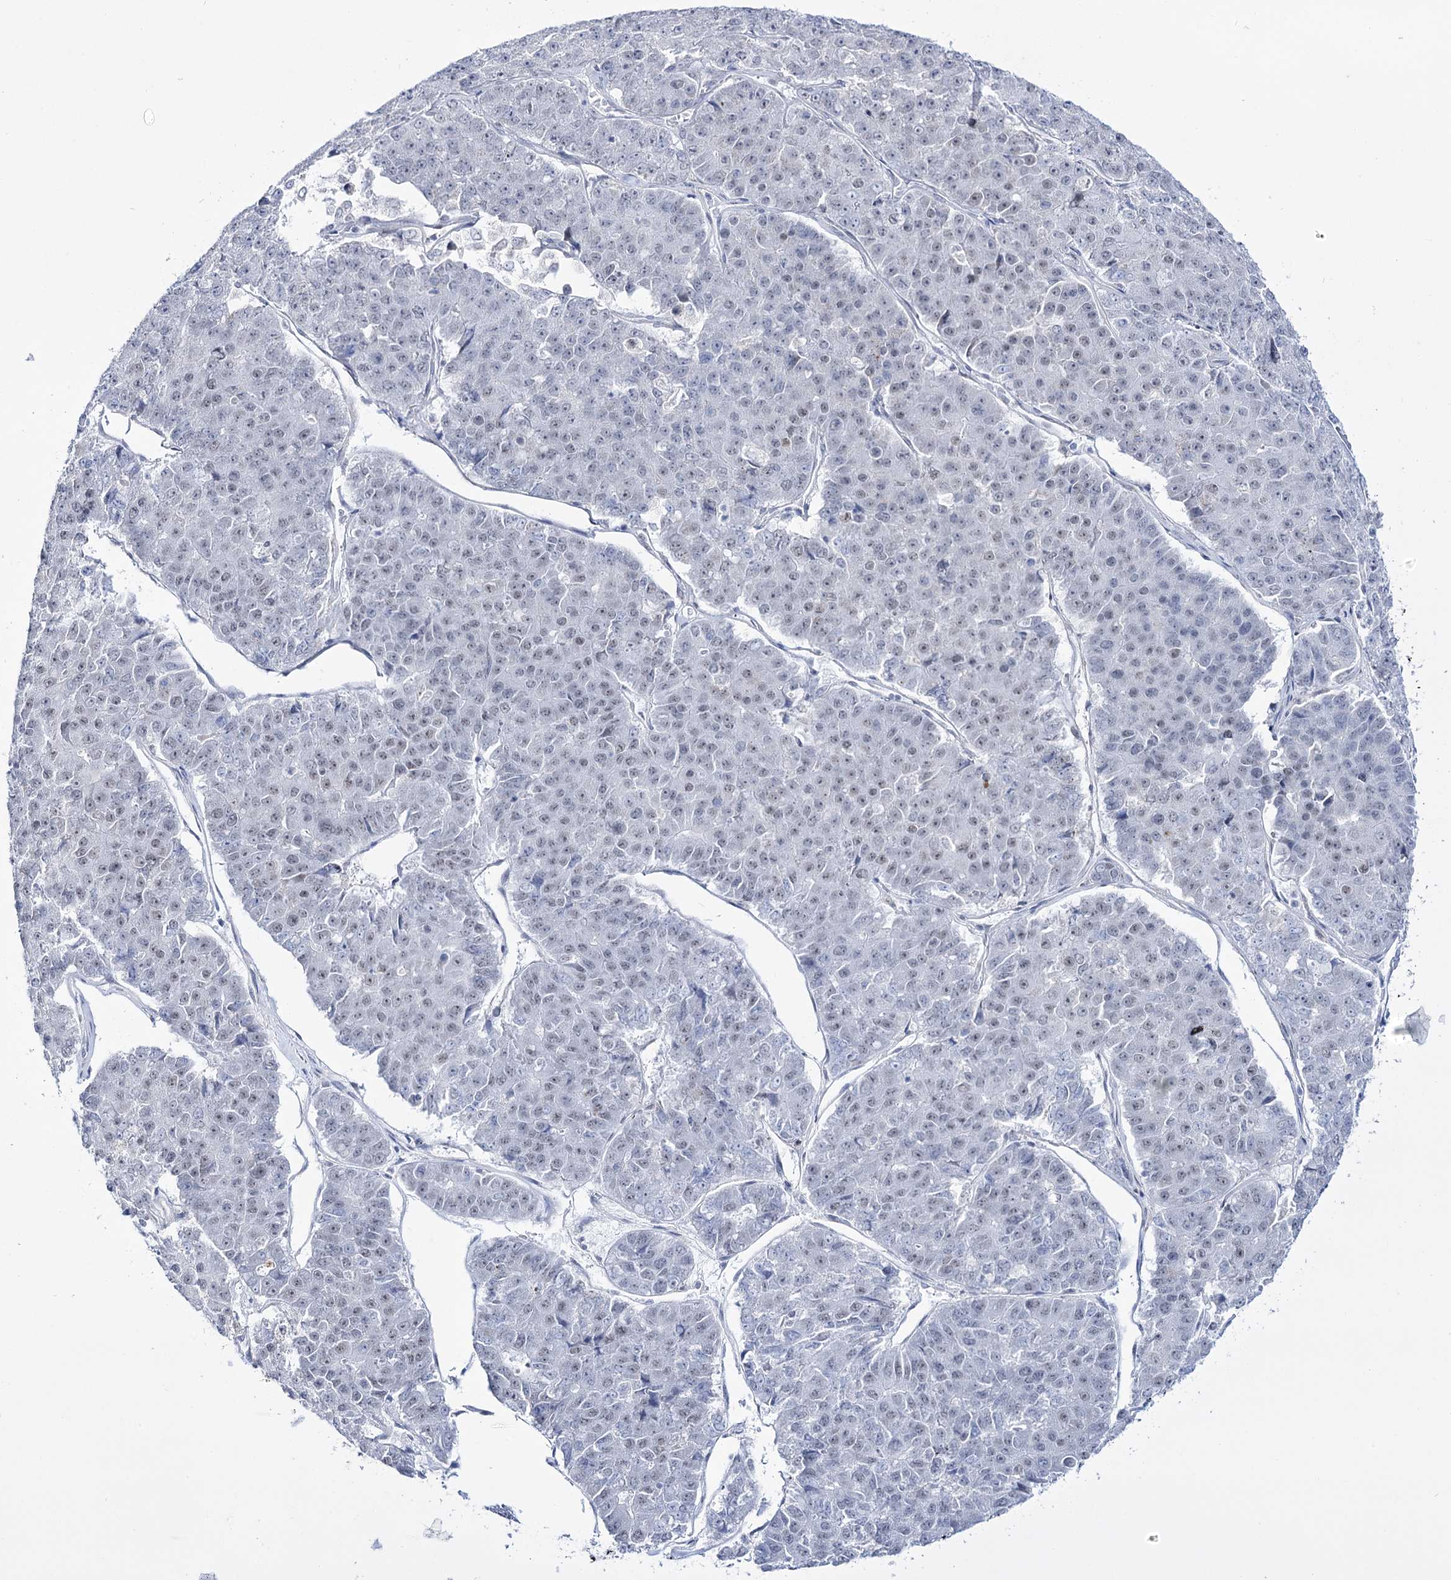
{"staining": {"intensity": "negative", "quantity": "none", "location": "none"}, "tissue": "pancreatic cancer", "cell_type": "Tumor cells", "image_type": "cancer", "snomed": [{"axis": "morphology", "description": "Adenocarcinoma, NOS"}, {"axis": "topography", "description": "Pancreas"}], "caption": "This photomicrograph is of pancreatic cancer stained with IHC to label a protein in brown with the nuclei are counter-stained blue. There is no staining in tumor cells.", "gene": "RBM15B", "patient": {"sex": "male", "age": 50}}